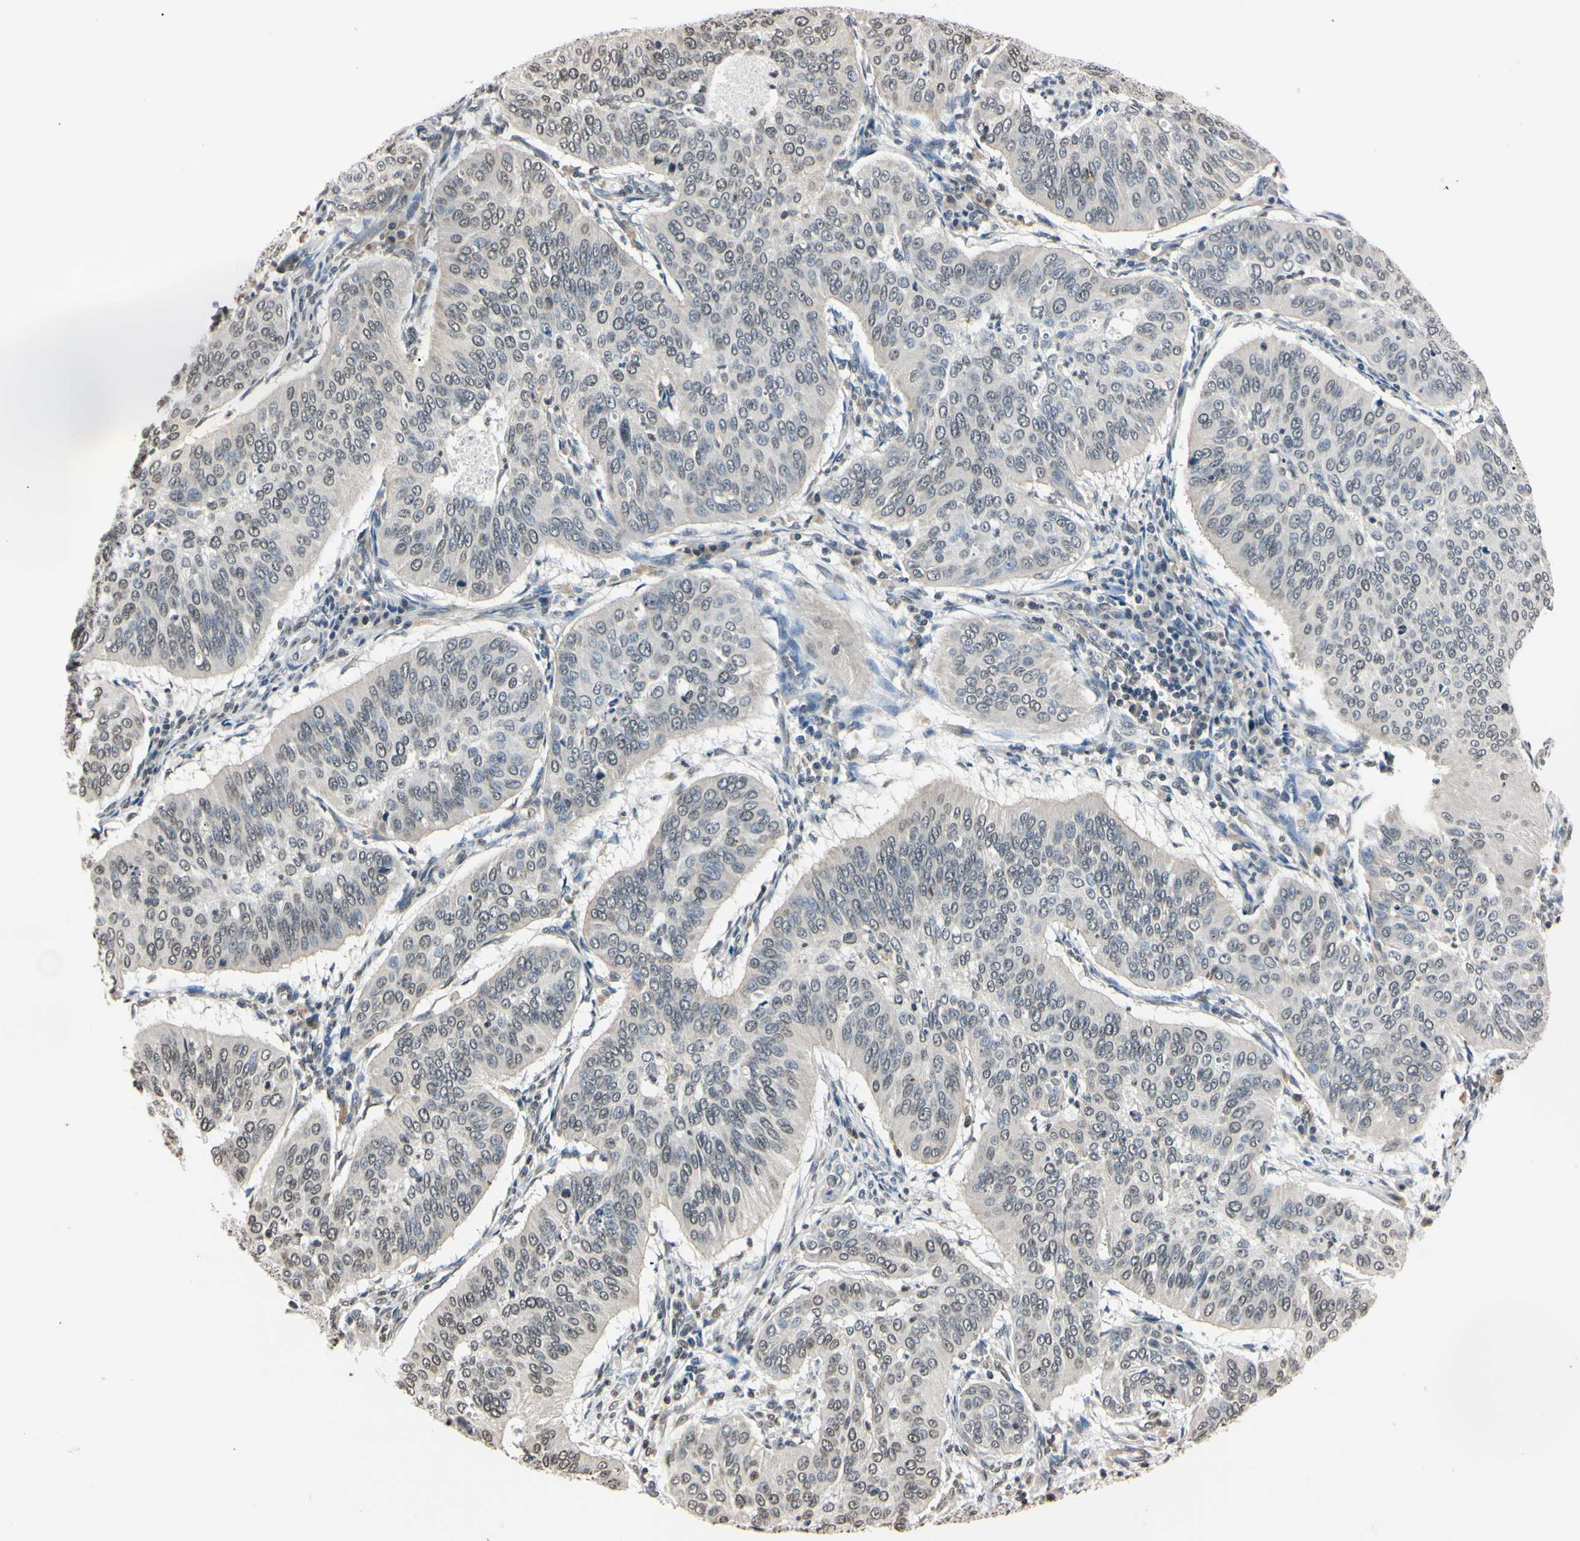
{"staining": {"intensity": "weak", "quantity": "<25%", "location": "nuclear"}, "tissue": "cervical cancer", "cell_type": "Tumor cells", "image_type": "cancer", "snomed": [{"axis": "morphology", "description": "Normal tissue, NOS"}, {"axis": "morphology", "description": "Squamous cell carcinoma, NOS"}, {"axis": "topography", "description": "Cervix"}], "caption": "The histopathology image exhibits no staining of tumor cells in squamous cell carcinoma (cervical).", "gene": "CDC45", "patient": {"sex": "female", "age": 39}}